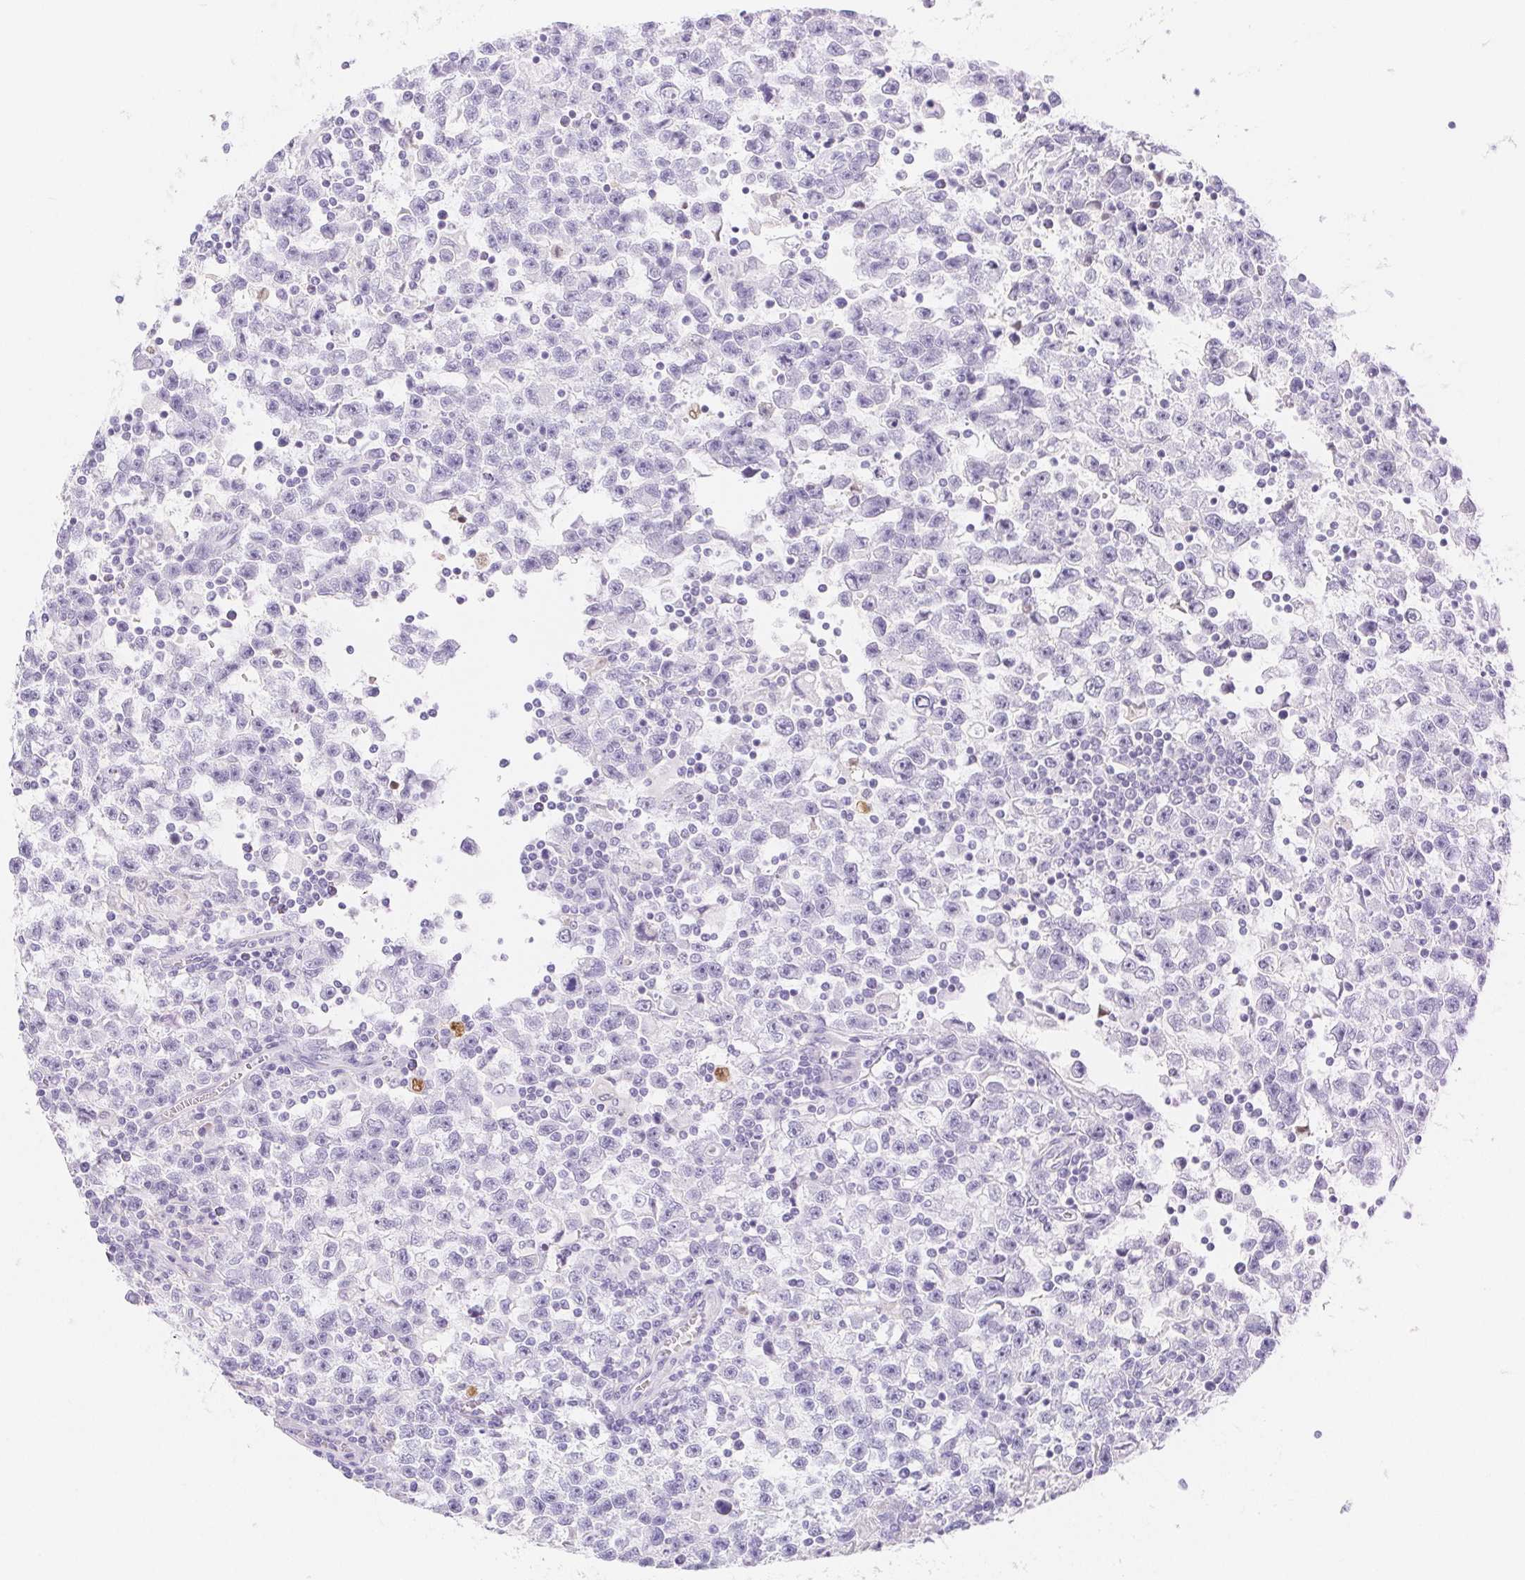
{"staining": {"intensity": "negative", "quantity": "none", "location": "none"}, "tissue": "testis cancer", "cell_type": "Tumor cells", "image_type": "cancer", "snomed": [{"axis": "morphology", "description": "Seminoma, NOS"}, {"axis": "topography", "description": "Testis"}], "caption": "Tumor cells are negative for brown protein staining in testis seminoma. (IHC, brightfield microscopy, high magnification).", "gene": "ITIH2", "patient": {"sex": "male", "age": 31}}